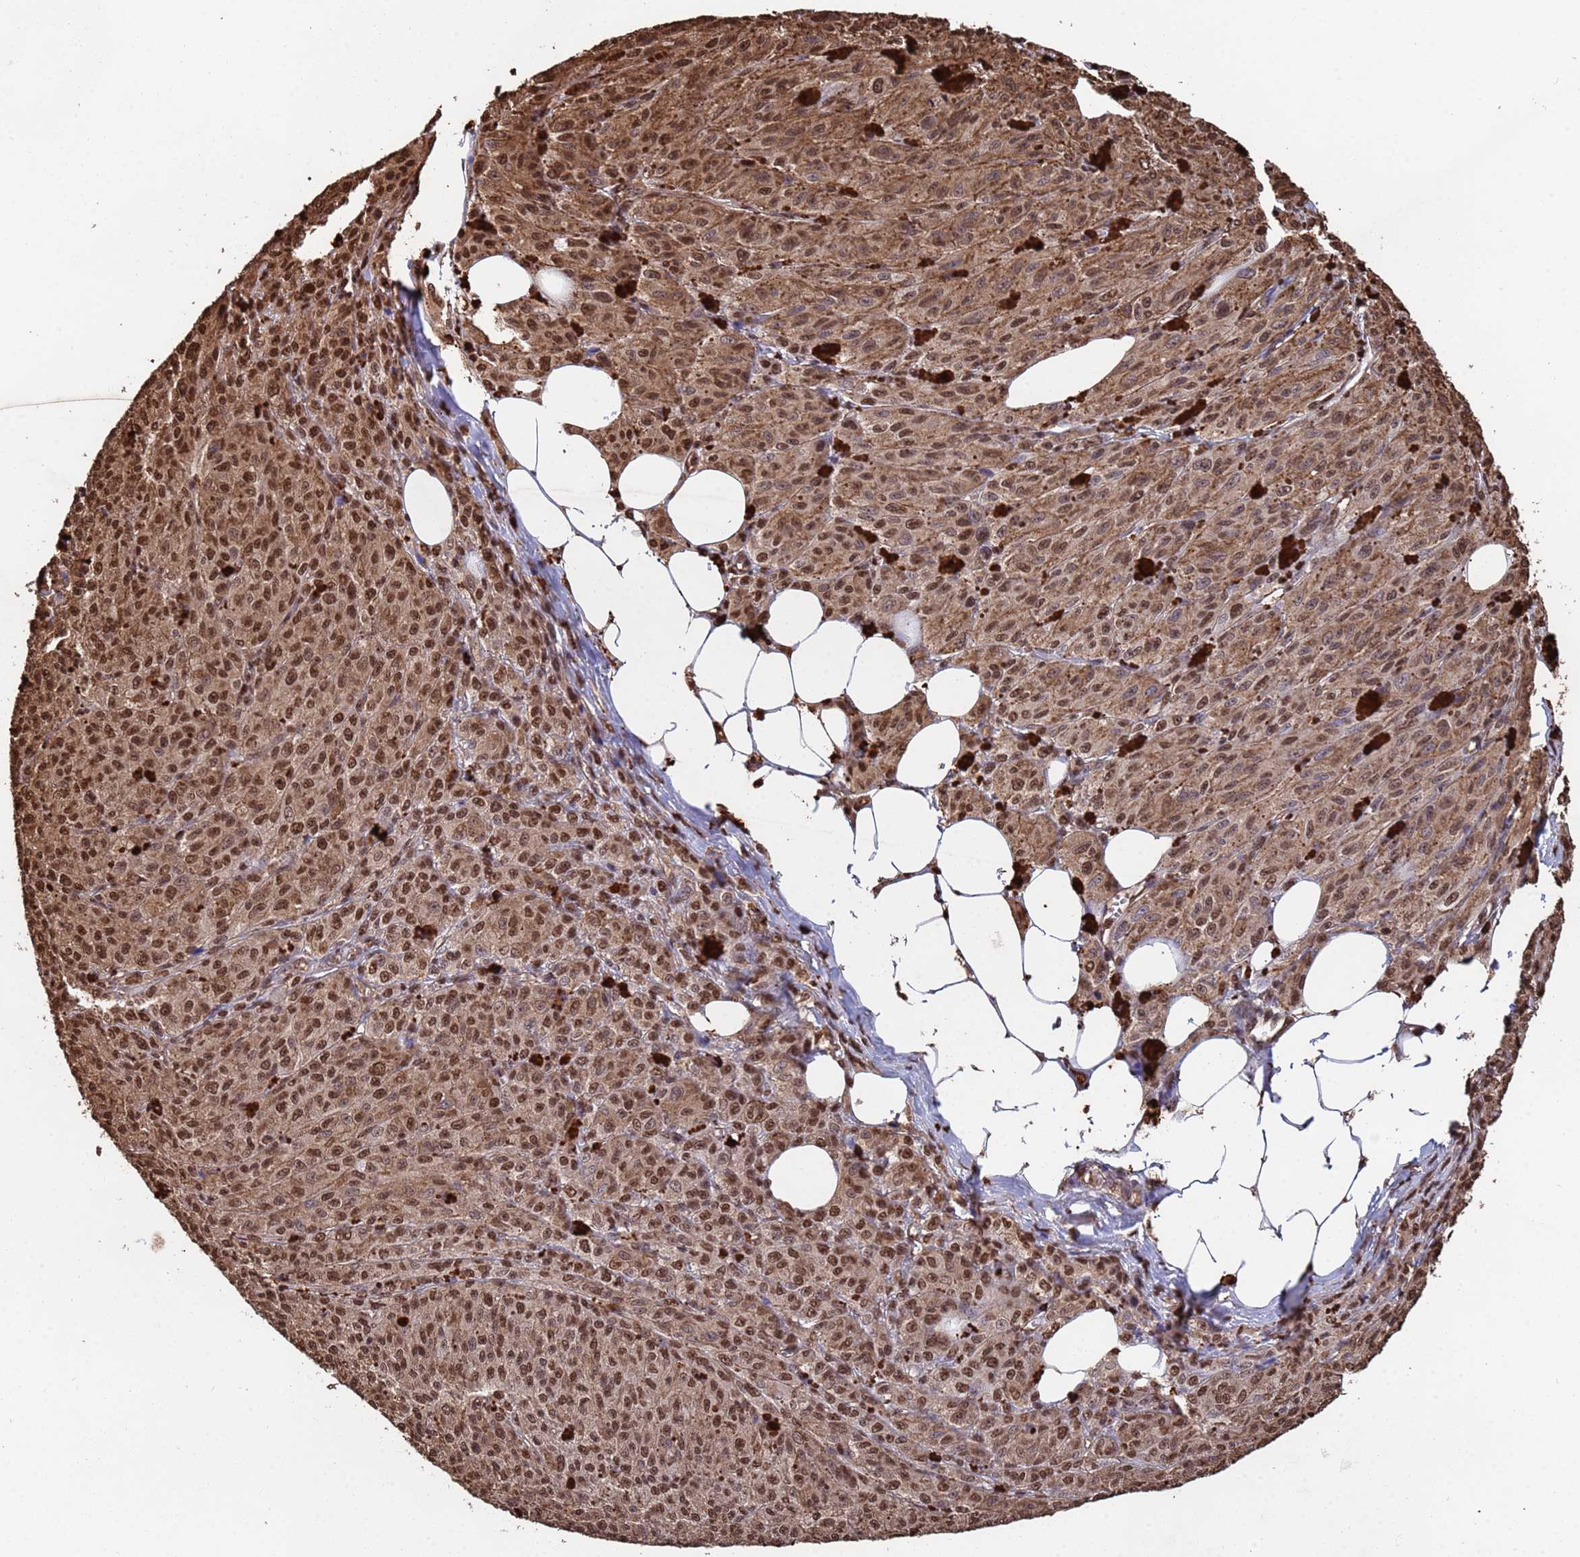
{"staining": {"intensity": "moderate", "quantity": ">75%", "location": "cytoplasmic/membranous,nuclear"}, "tissue": "melanoma", "cell_type": "Tumor cells", "image_type": "cancer", "snomed": [{"axis": "morphology", "description": "Malignant melanoma, NOS"}, {"axis": "topography", "description": "Skin"}], "caption": "Protein staining by IHC displays moderate cytoplasmic/membranous and nuclear positivity in about >75% of tumor cells in melanoma.", "gene": "SUMO4", "patient": {"sex": "female", "age": 52}}